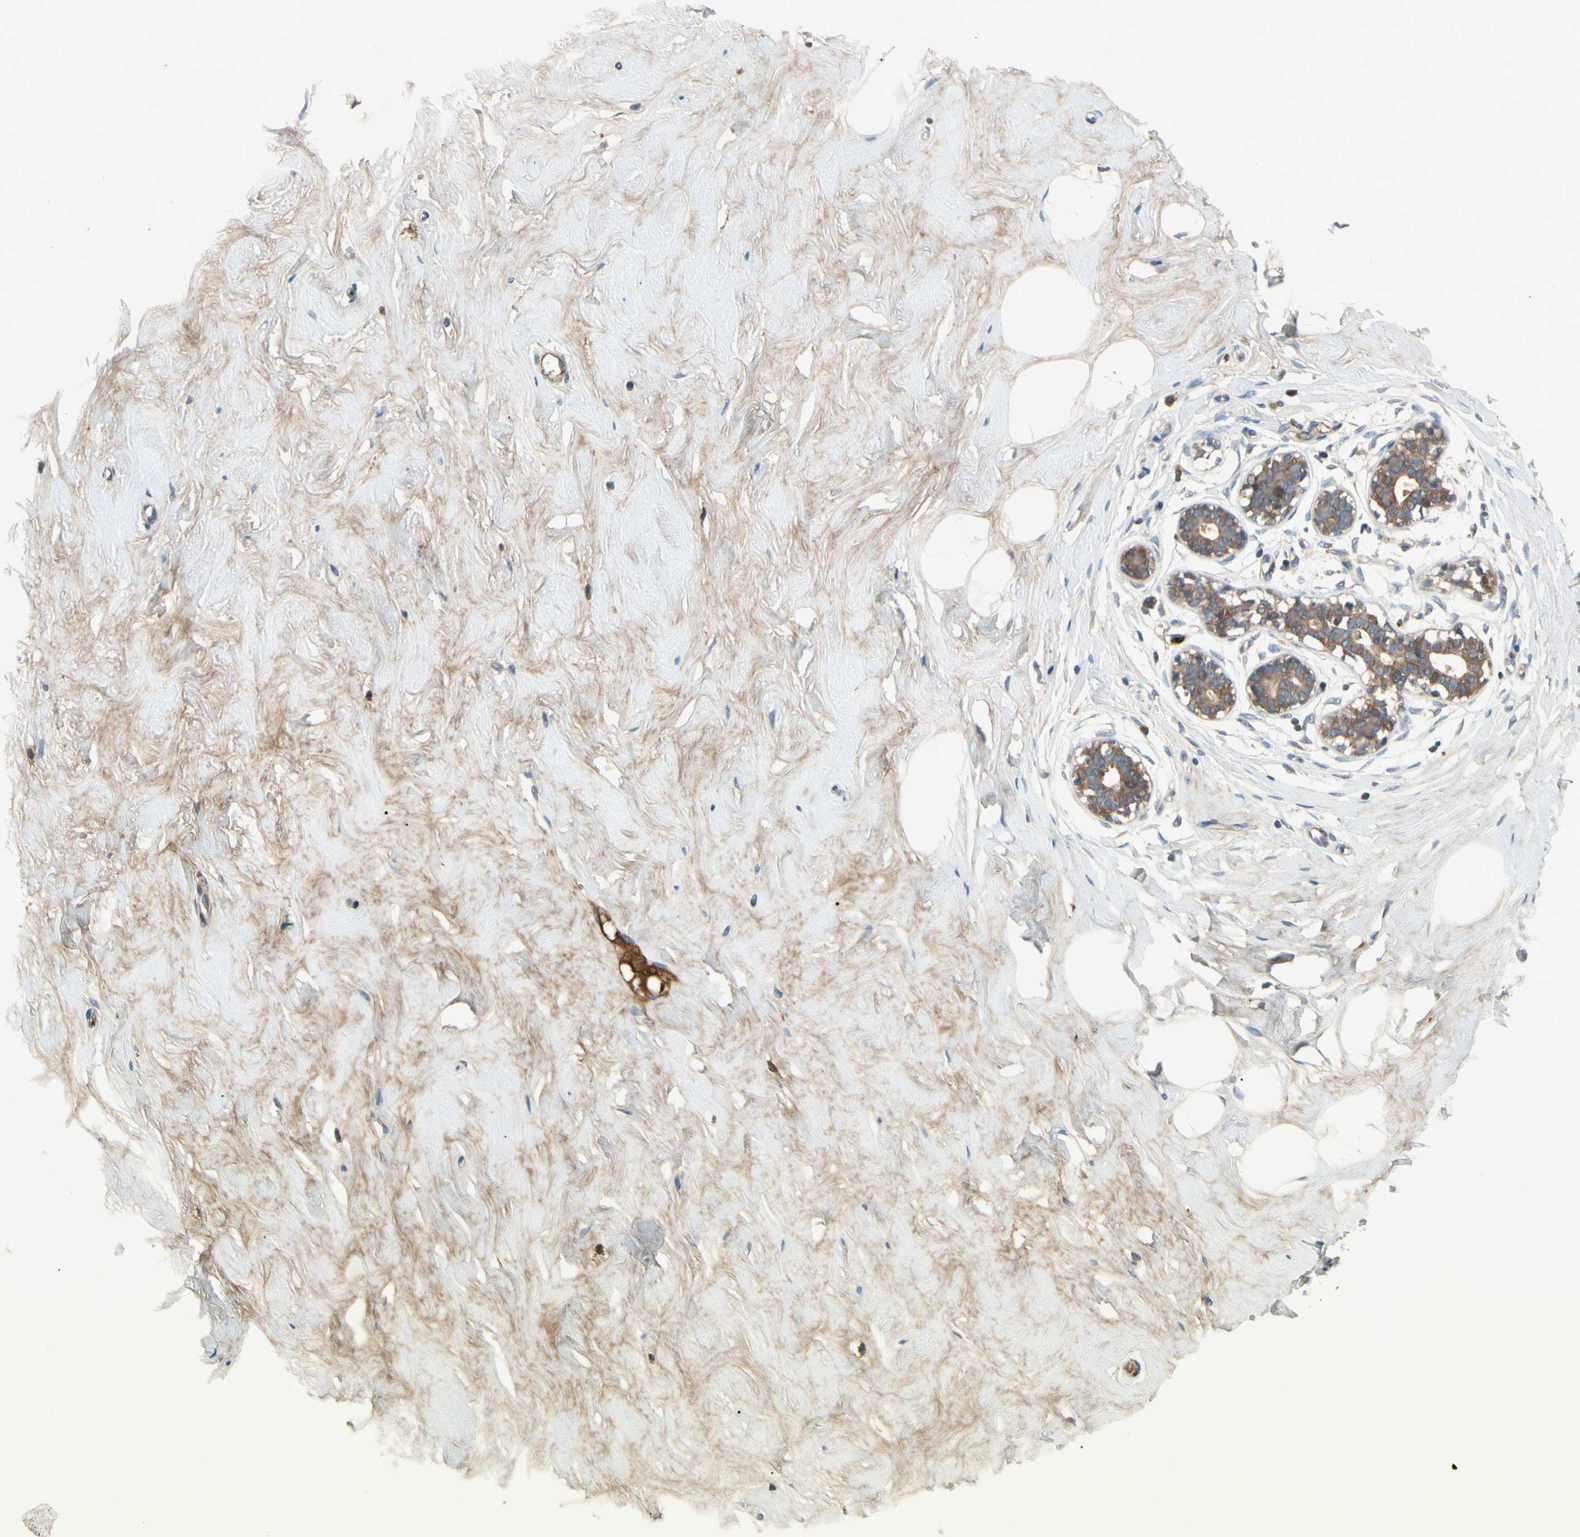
{"staining": {"intensity": "weak", "quantity": ">75%", "location": "cytoplasmic/membranous"}, "tissue": "breast", "cell_type": "Adipocytes", "image_type": "normal", "snomed": [{"axis": "morphology", "description": "Normal tissue, NOS"}, {"axis": "topography", "description": "Breast"}], "caption": "Weak cytoplasmic/membranous positivity for a protein is appreciated in approximately >75% of adipocytes of unremarkable breast using immunohistochemistry (IHC).", "gene": "HJURP", "patient": {"sex": "female", "age": 23}}